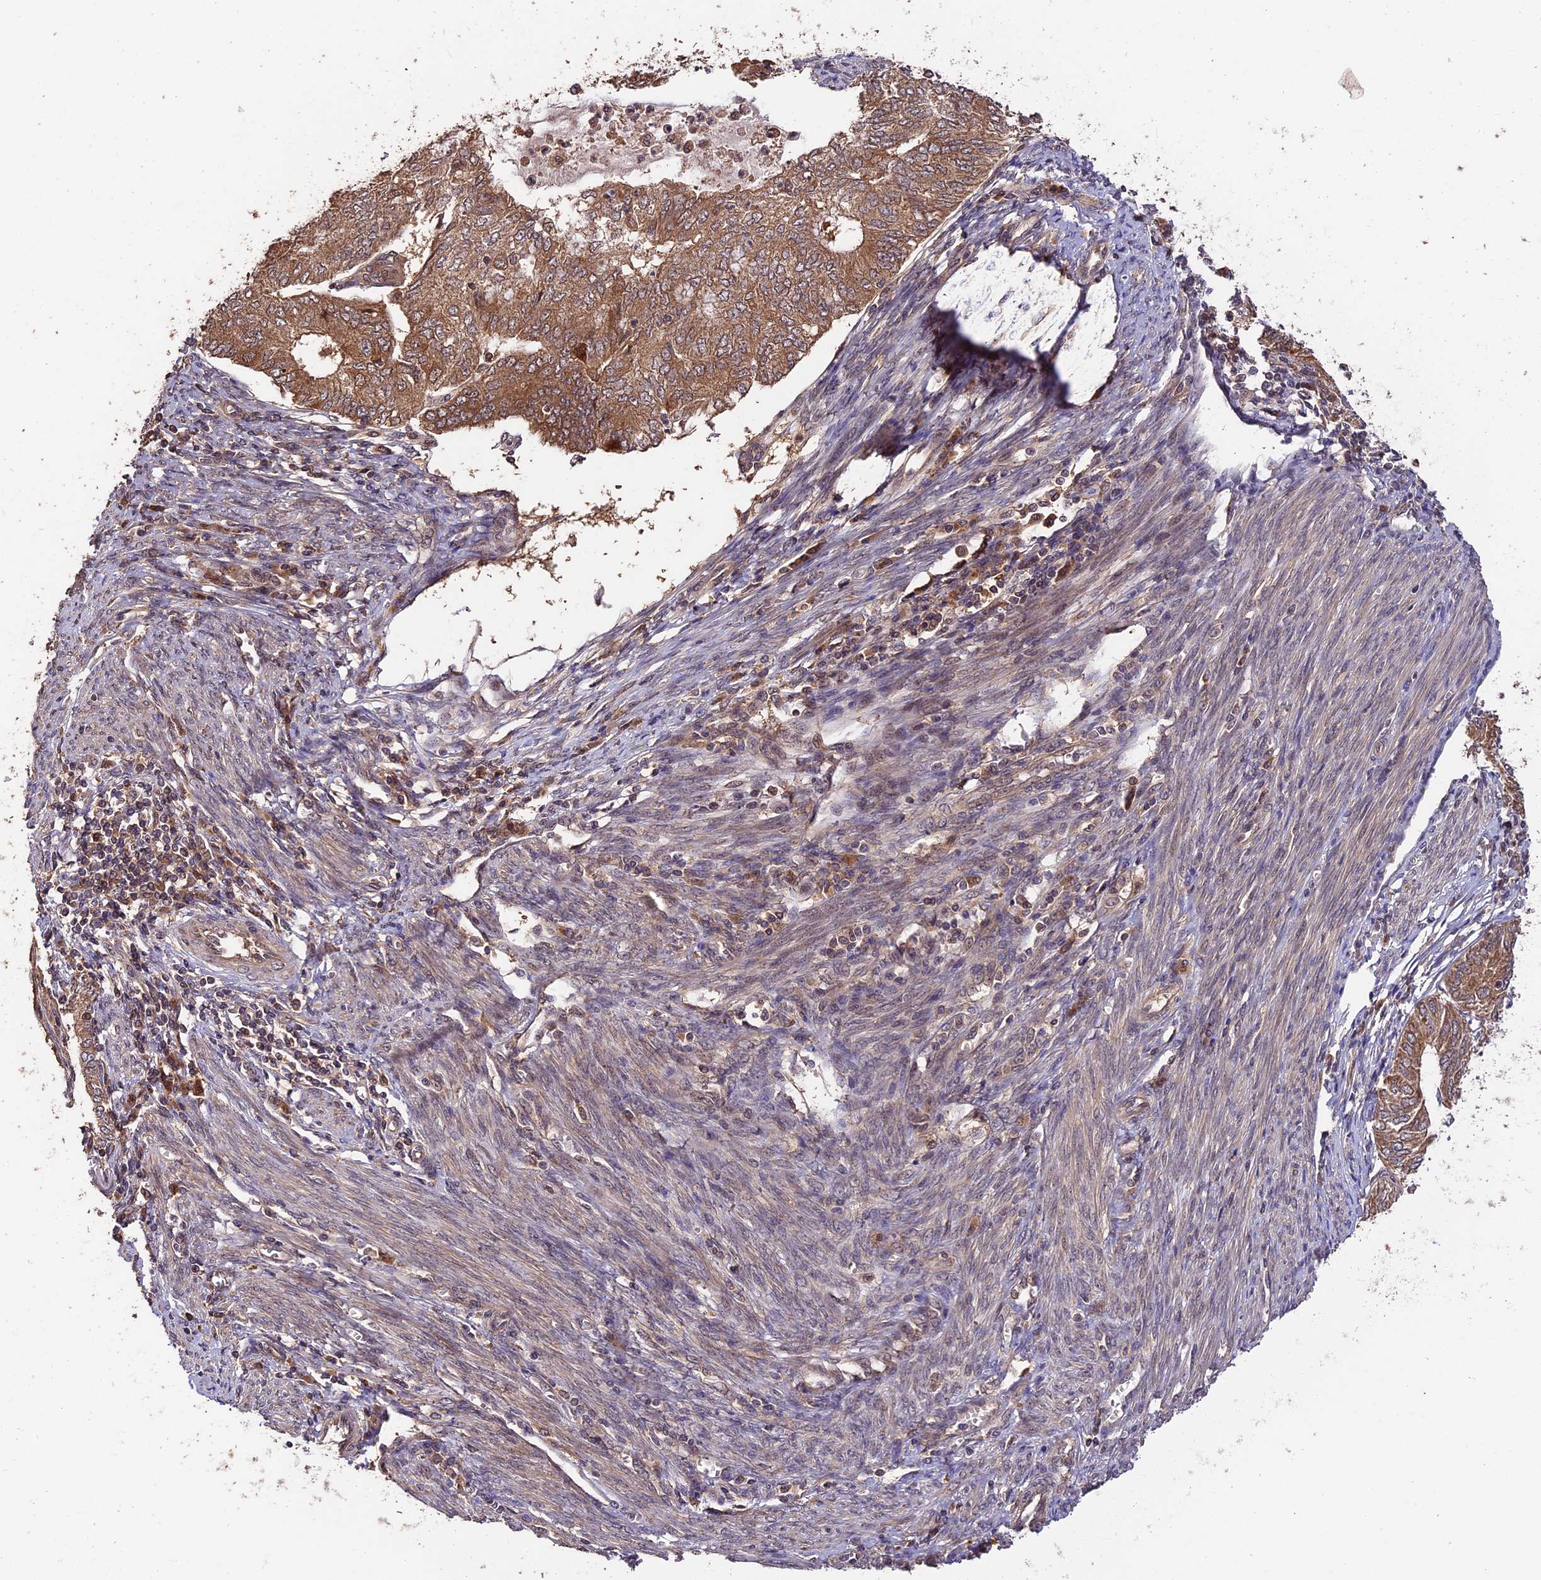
{"staining": {"intensity": "moderate", "quantity": ">75%", "location": "cytoplasmic/membranous"}, "tissue": "endometrial cancer", "cell_type": "Tumor cells", "image_type": "cancer", "snomed": [{"axis": "morphology", "description": "Adenocarcinoma, NOS"}, {"axis": "topography", "description": "Endometrium"}], "caption": "This is an image of IHC staining of endometrial adenocarcinoma, which shows moderate staining in the cytoplasmic/membranous of tumor cells.", "gene": "TRMT1", "patient": {"sex": "female", "age": 68}}